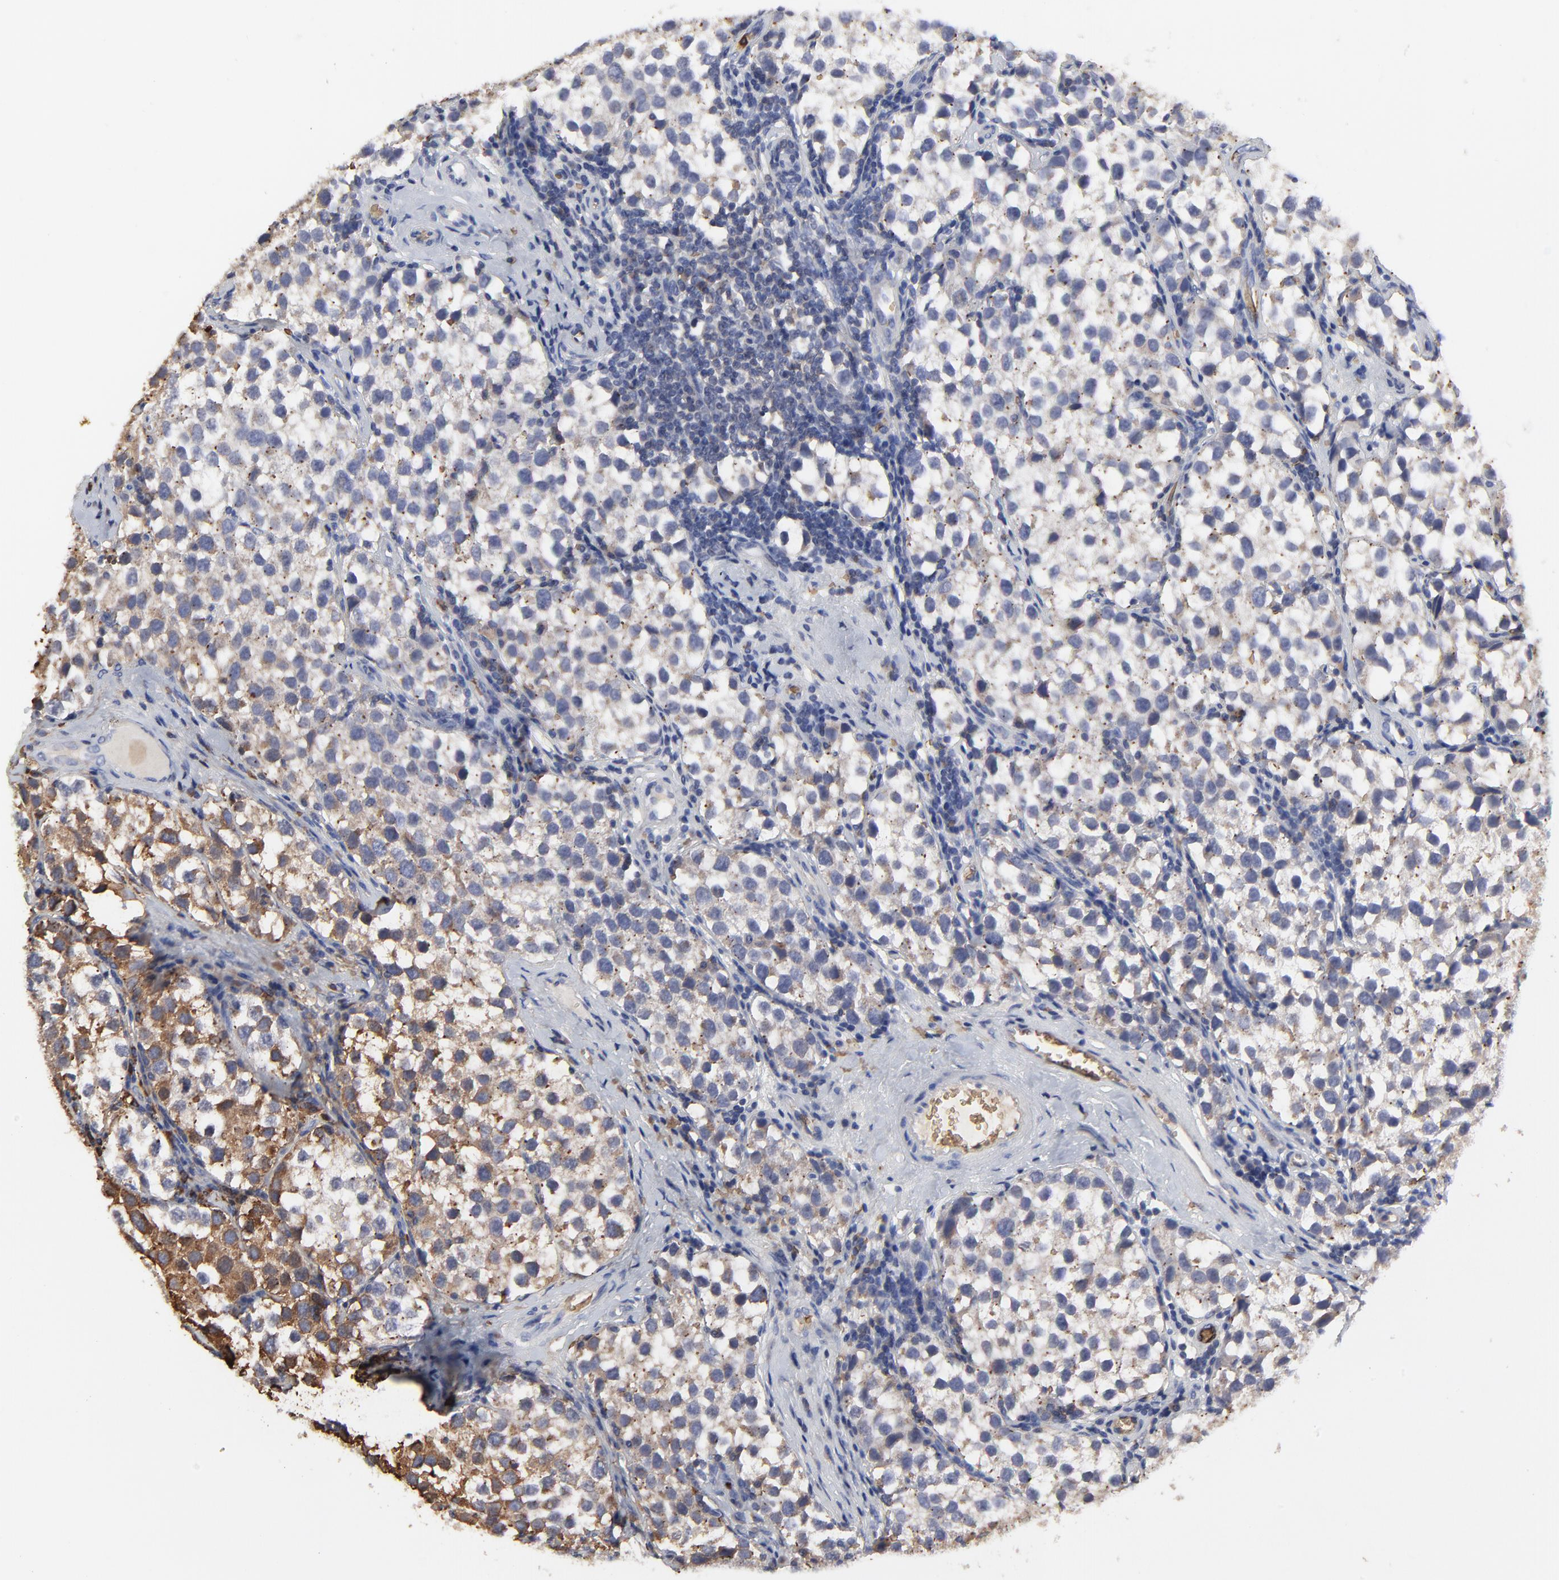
{"staining": {"intensity": "weak", "quantity": "<25%", "location": "cytoplasmic/membranous"}, "tissue": "testis cancer", "cell_type": "Tumor cells", "image_type": "cancer", "snomed": [{"axis": "morphology", "description": "Seminoma, NOS"}, {"axis": "topography", "description": "Testis"}], "caption": "Immunohistochemical staining of human testis cancer (seminoma) displays no significant positivity in tumor cells. Nuclei are stained in blue.", "gene": "PAG1", "patient": {"sex": "male", "age": 39}}